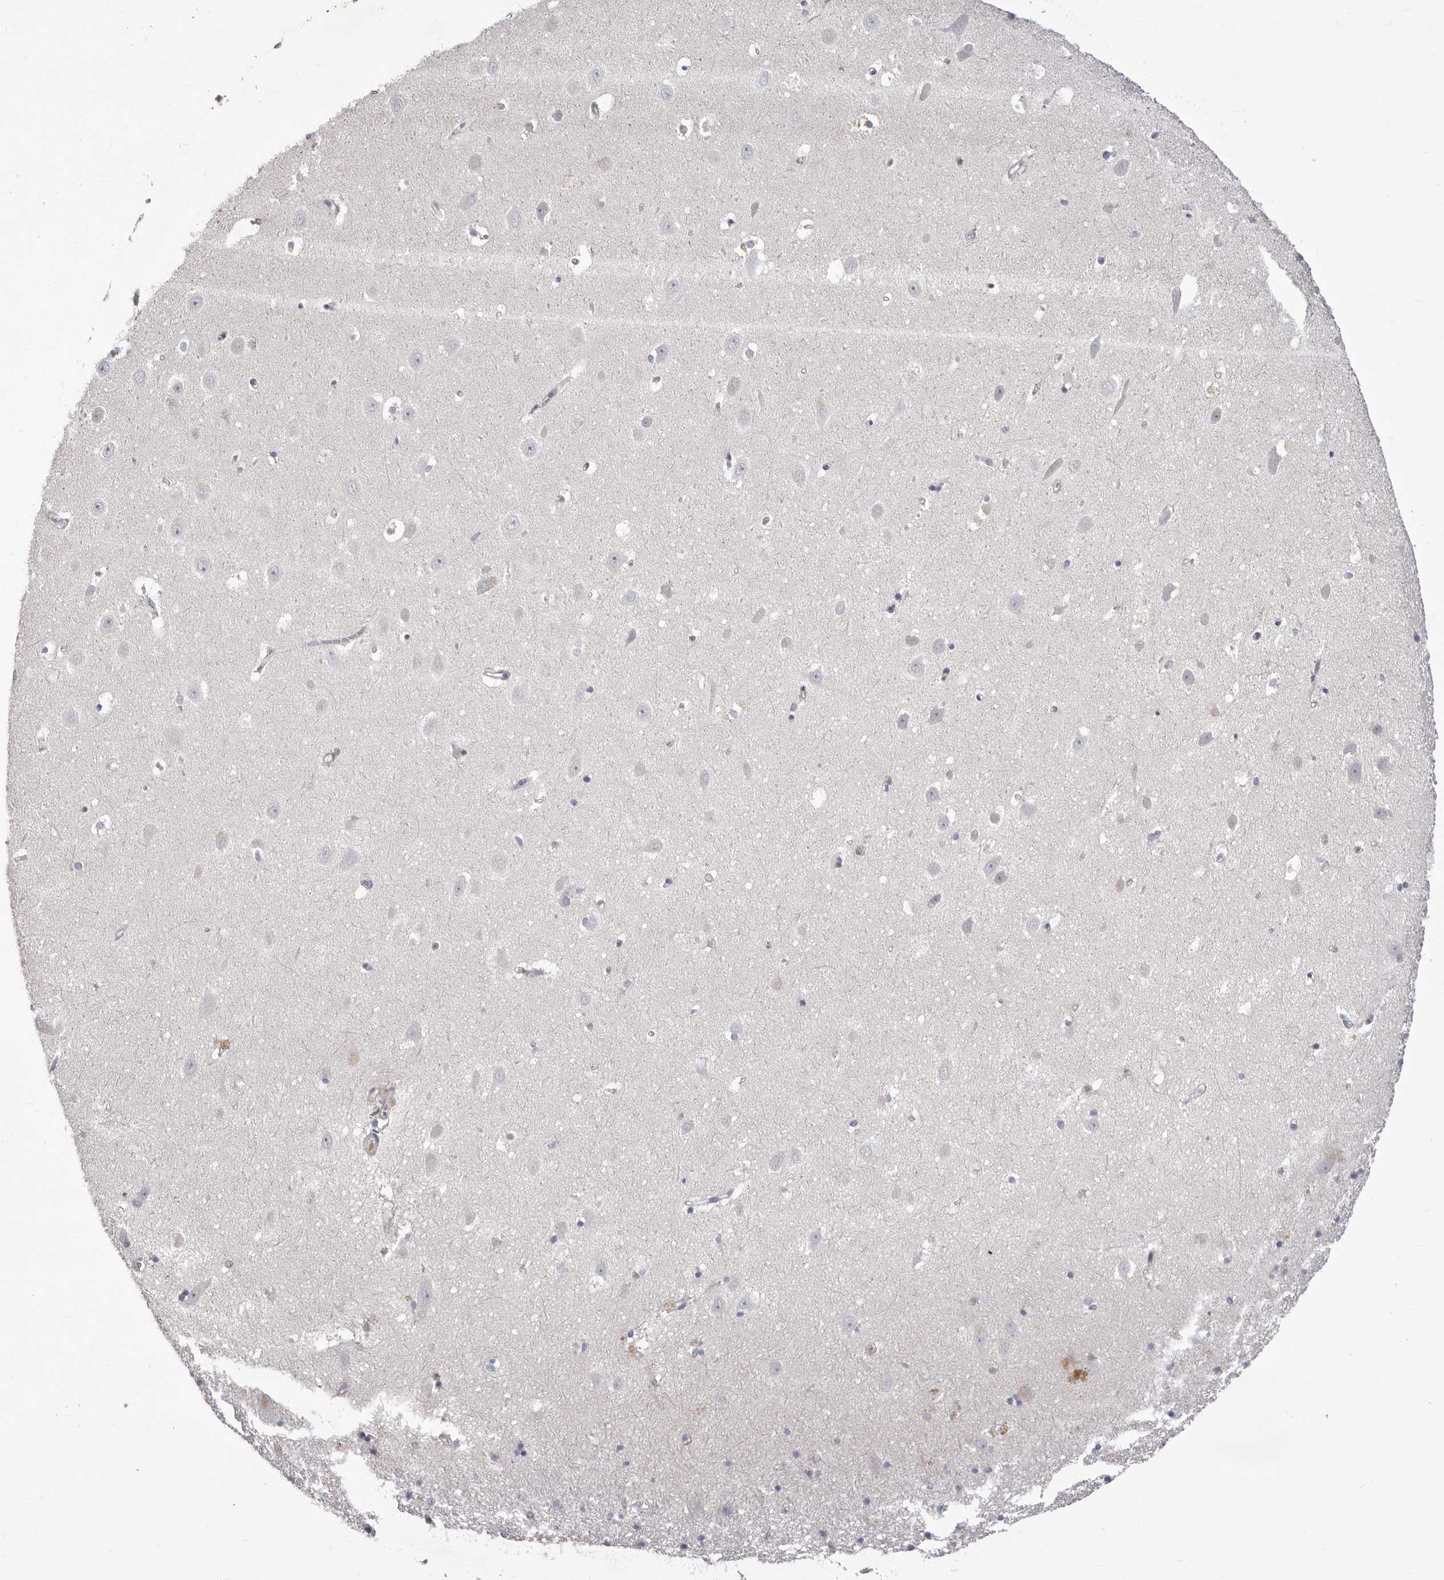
{"staining": {"intensity": "negative", "quantity": "none", "location": "none"}, "tissue": "hippocampus", "cell_type": "Glial cells", "image_type": "normal", "snomed": [{"axis": "morphology", "description": "Normal tissue, NOS"}, {"axis": "topography", "description": "Hippocampus"}], "caption": "Hippocampus was stained to show a protein in brown. There is no significant staining in glial cells. (DAB (3,3'-diaminobenzidine) immunohistochemistry (IHC), high magnification).", "gene": "NUBPL", "patient": {"sex": "female", "age": 64}}